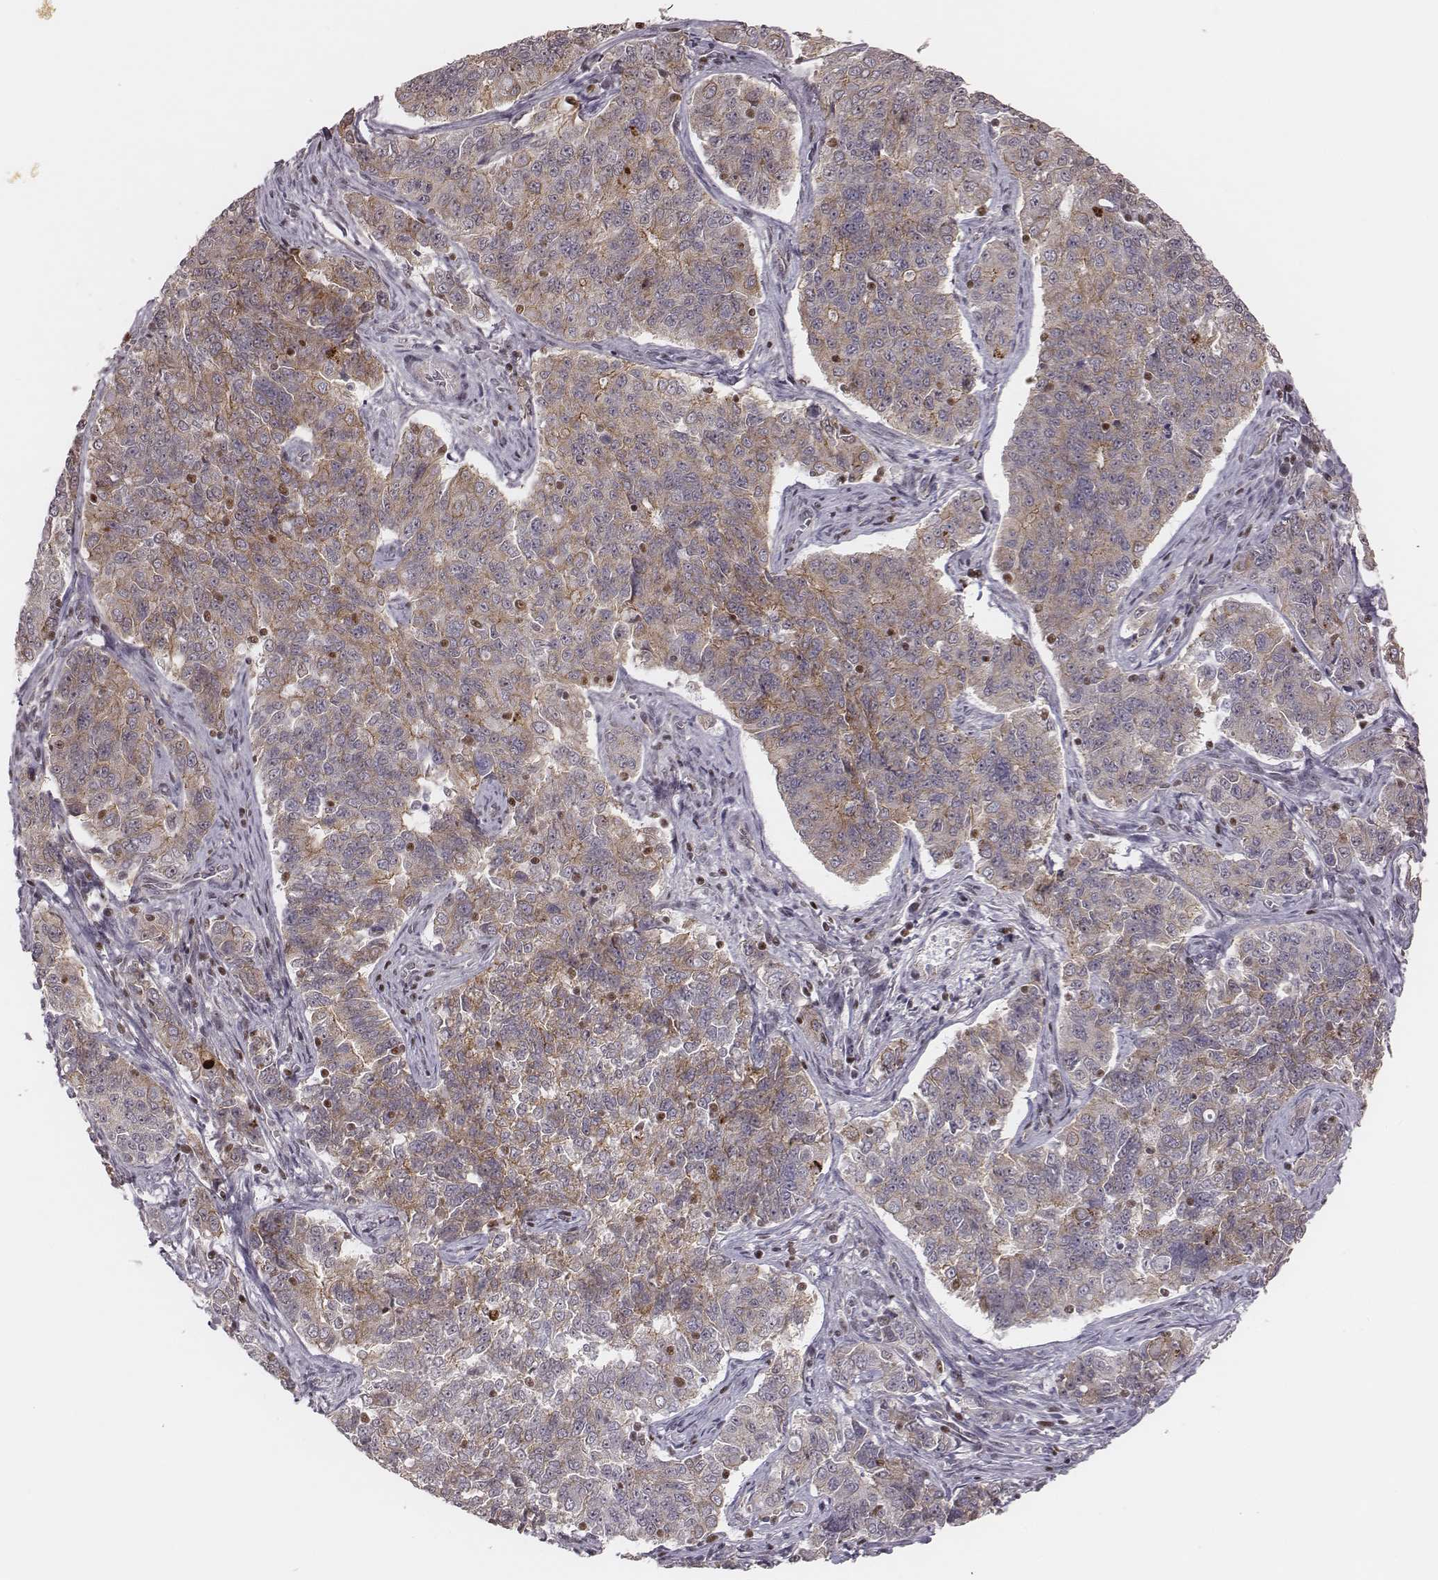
{"staining": {"intensity": "weak", "quantity": "<25%", "location": "cytoplasmic/membranous"}, "tissue": "endometrial cancer", "cell_type": "Tumor cells", "image_type": "cancer", "snomed": [{"axis": "morphology", "description": "Adenocarcinoma, NOS"}, {"axis": "topography", "description": "Endometrium"}], "caption": "IHC histopathology image of human endometrial cancer (adenocarcinoma) stained for a protein (brown), which exhibits no positivity in tumor cells. Nuclei are stained in blue.", "gene": "WDR59", "patient": {"sex": "female", "age": 43}}